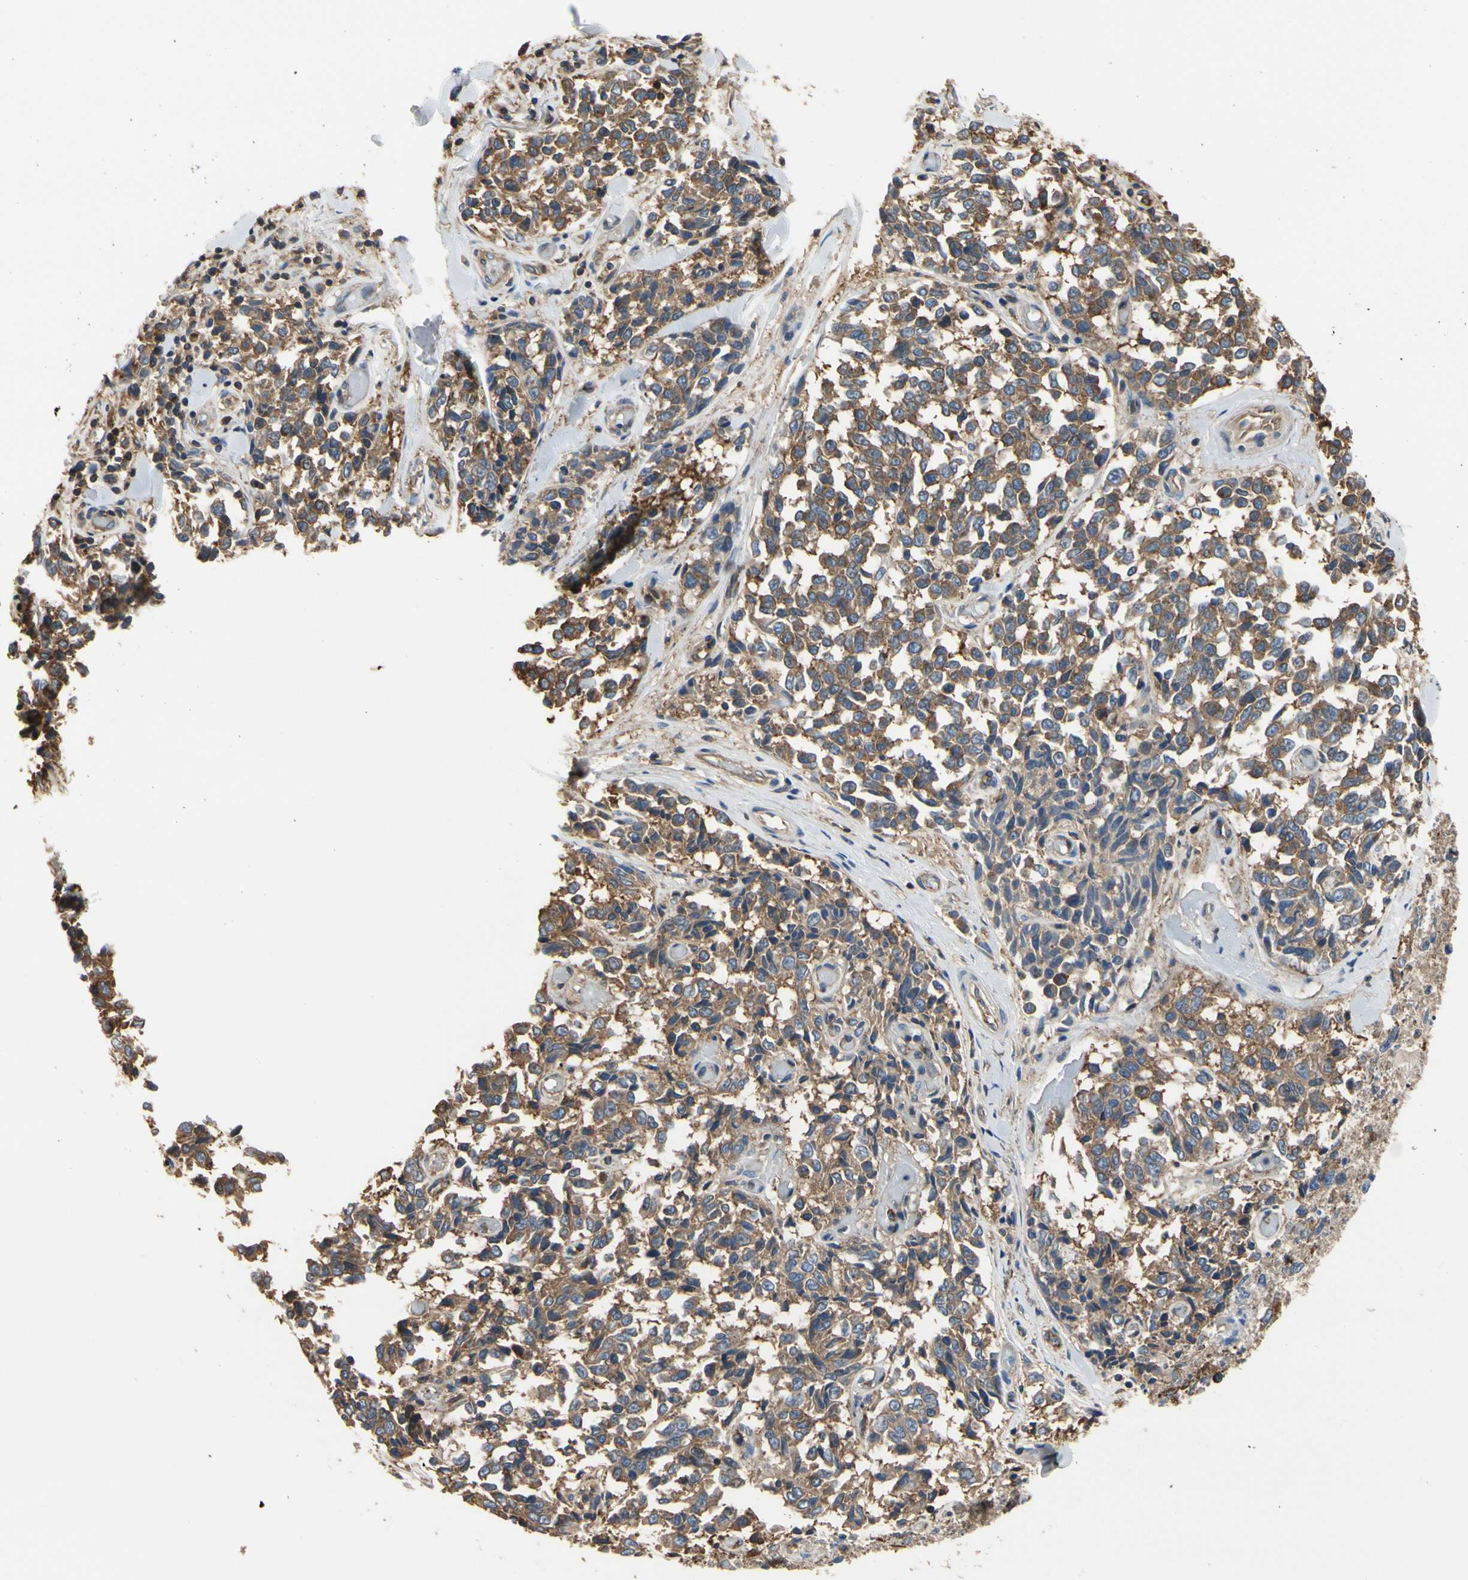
{"staining": {"intensity": "moderate", "quantity": ">75%", "location": "cytoplasmic/membranous"}, "tissue": "melanoma", "cell_type": "Tumor cells", "image_type": "cancer", "snomed": [{"axis": "morphology", "description": "Malignant melanoma, NOS"}, {"axis": "topography", "description": "Skin"}], "caption": "Moderate cytoplasmic/membranous staining for a protein is appreciated in about >75% of tumor cells of malignant melanoma using immunohistochemistry (IHC).", "gene": "IL1RL1", "patient": {"sex": "female", "age": 64}}